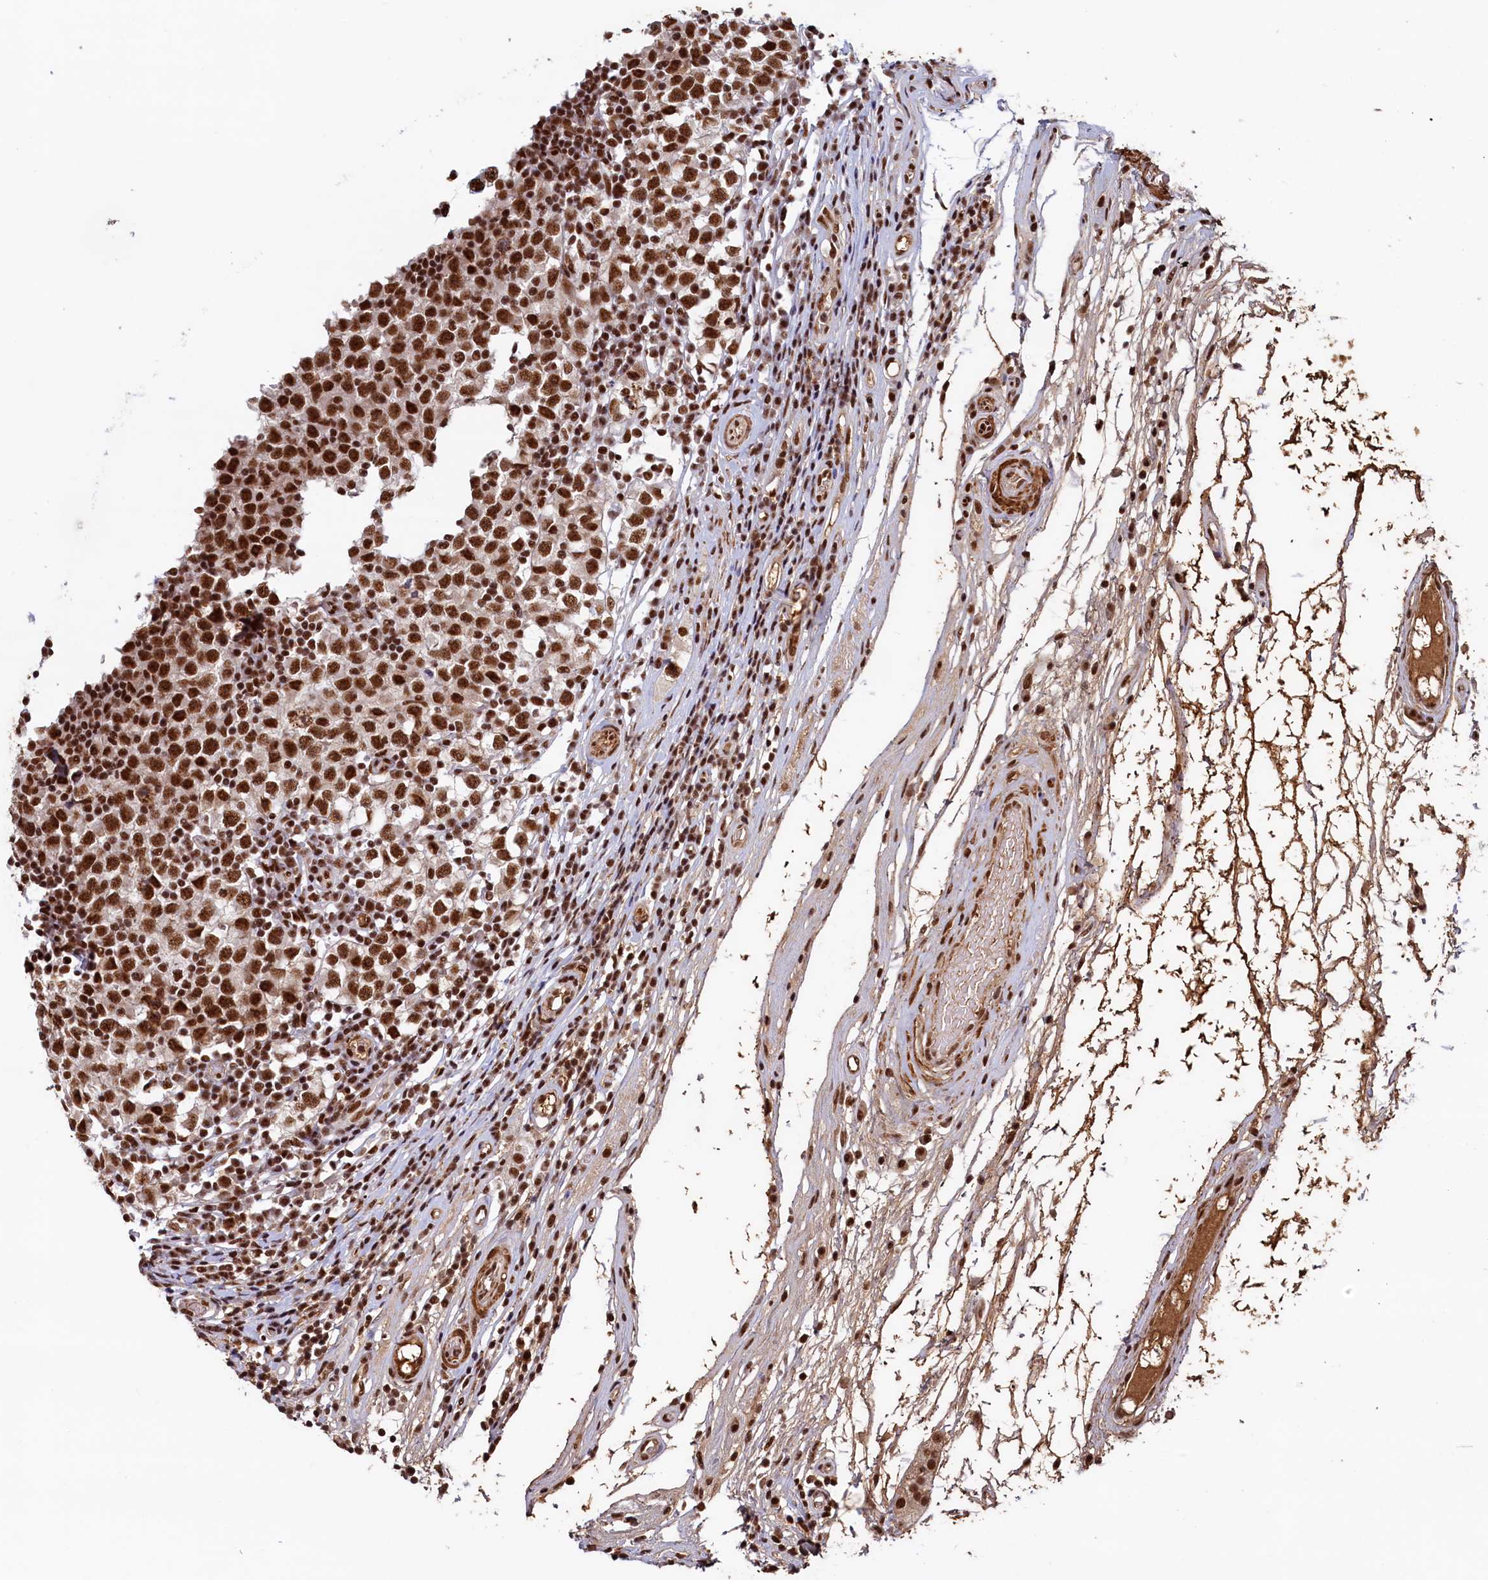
{"staining": {"intensity": "strong", "quantity": ">75%", "location": "nuclear"}, "tissue": "testis cancer", "cell_type": "Tumor cells", "image_type": "cancer", "snomed": [{"axis": "morphology", "description": "Seminoma, NOS"}, {"axis": "topography", "description": "Testis"}], "caption": "Brown immunohistochemical staining in human testis cancer displays strong nuclear staining in approximately >75% of tumor cells.", "gene": "ZC3H18", "patient": {"sex": "male", "age": 65}}